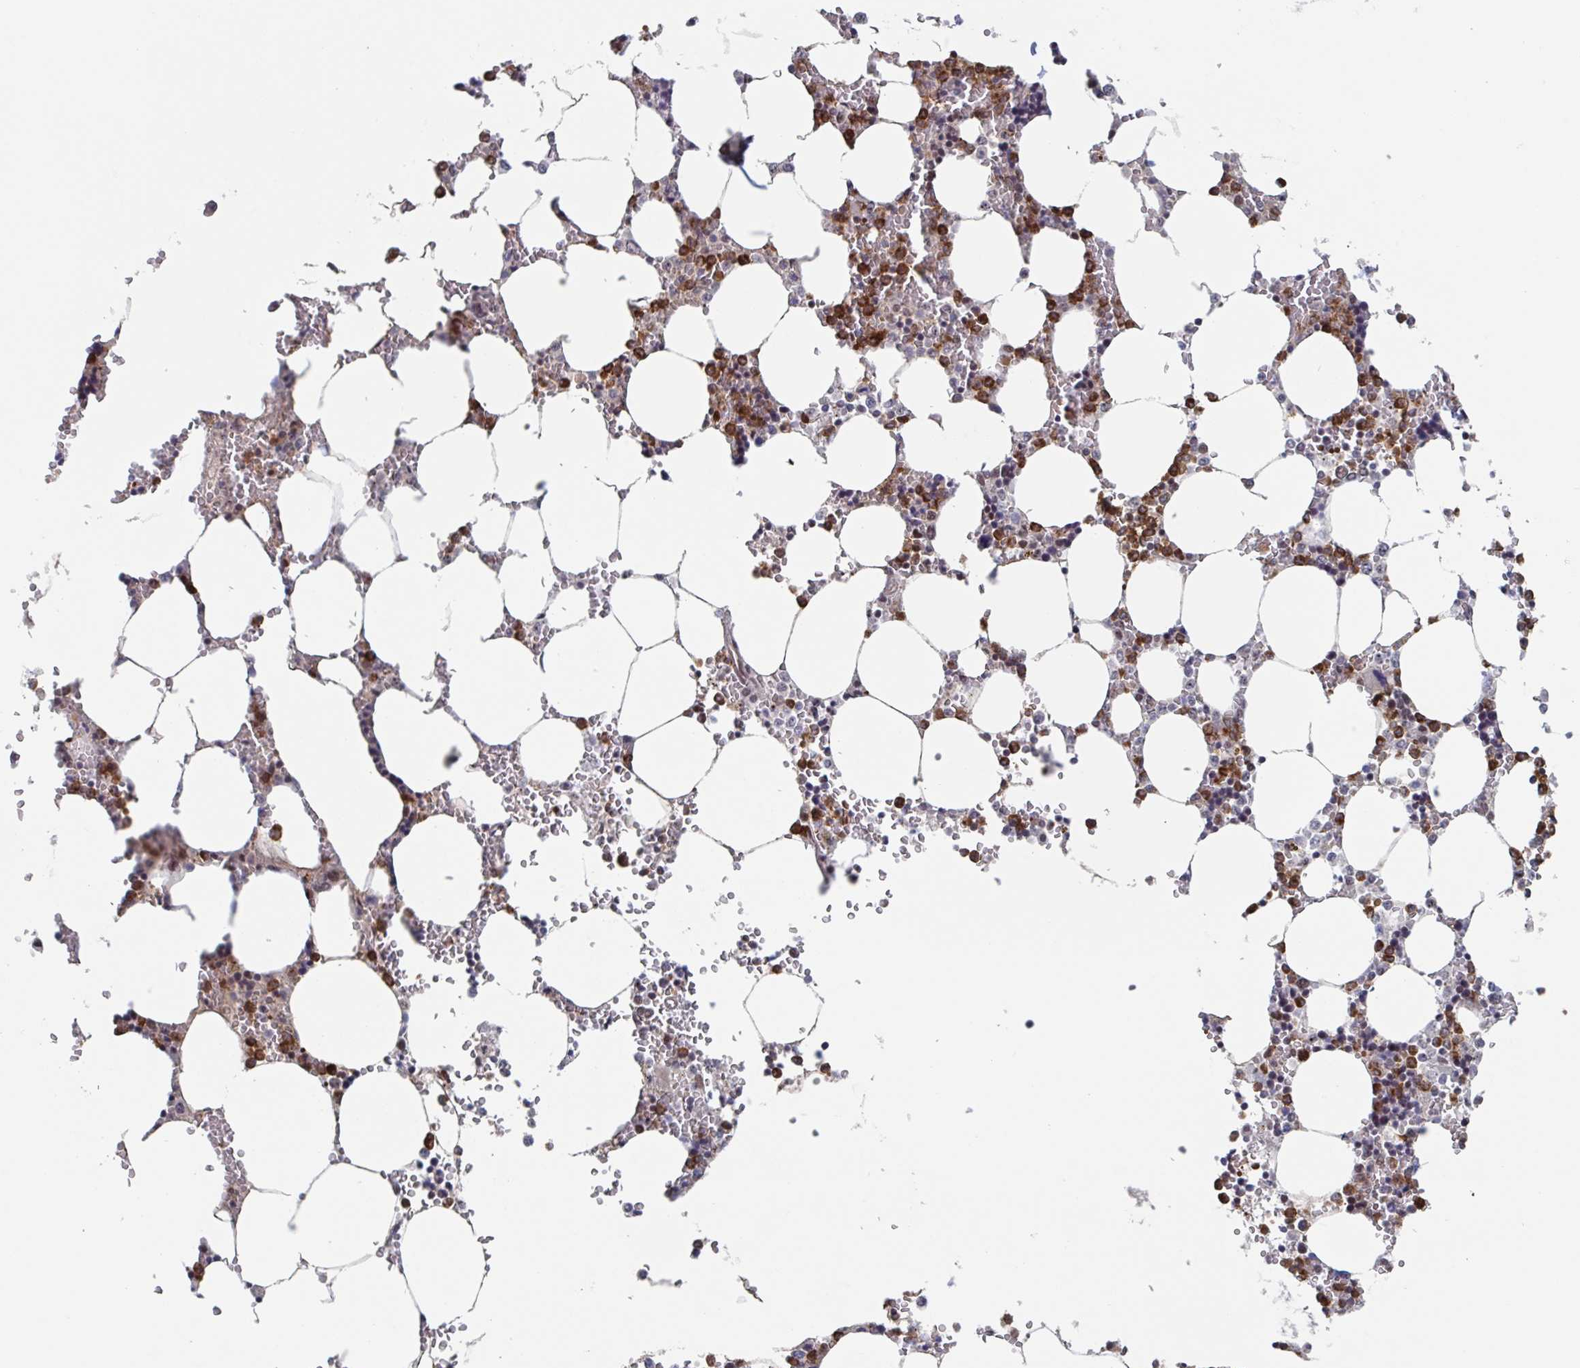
{"staining": {"intensity": "moderate", "quantity": "25%-75%", "location": "nuclear"}, "tissue": "bone marrow", "cell_type": "Hematopoietic cells", "image_type": "normal", "snomed": [{"axis": "morphology", "description": "Normal tissue, NOS"}, {"axis": "topography", "description": "Bone marrow"}], "caption": "The immunohistochemical stain highlights moderate nuclear positivity in hematopoietic cells of unremarkable bone marrow. The protein is stained brown, and the nuclei are stained in blue (DAB (3,3'-diaminobenzidine) IHC with brightfield microscopy, high magnification).", "gene": "RNF212", "patient": {"sex": "male", "age": 64}}